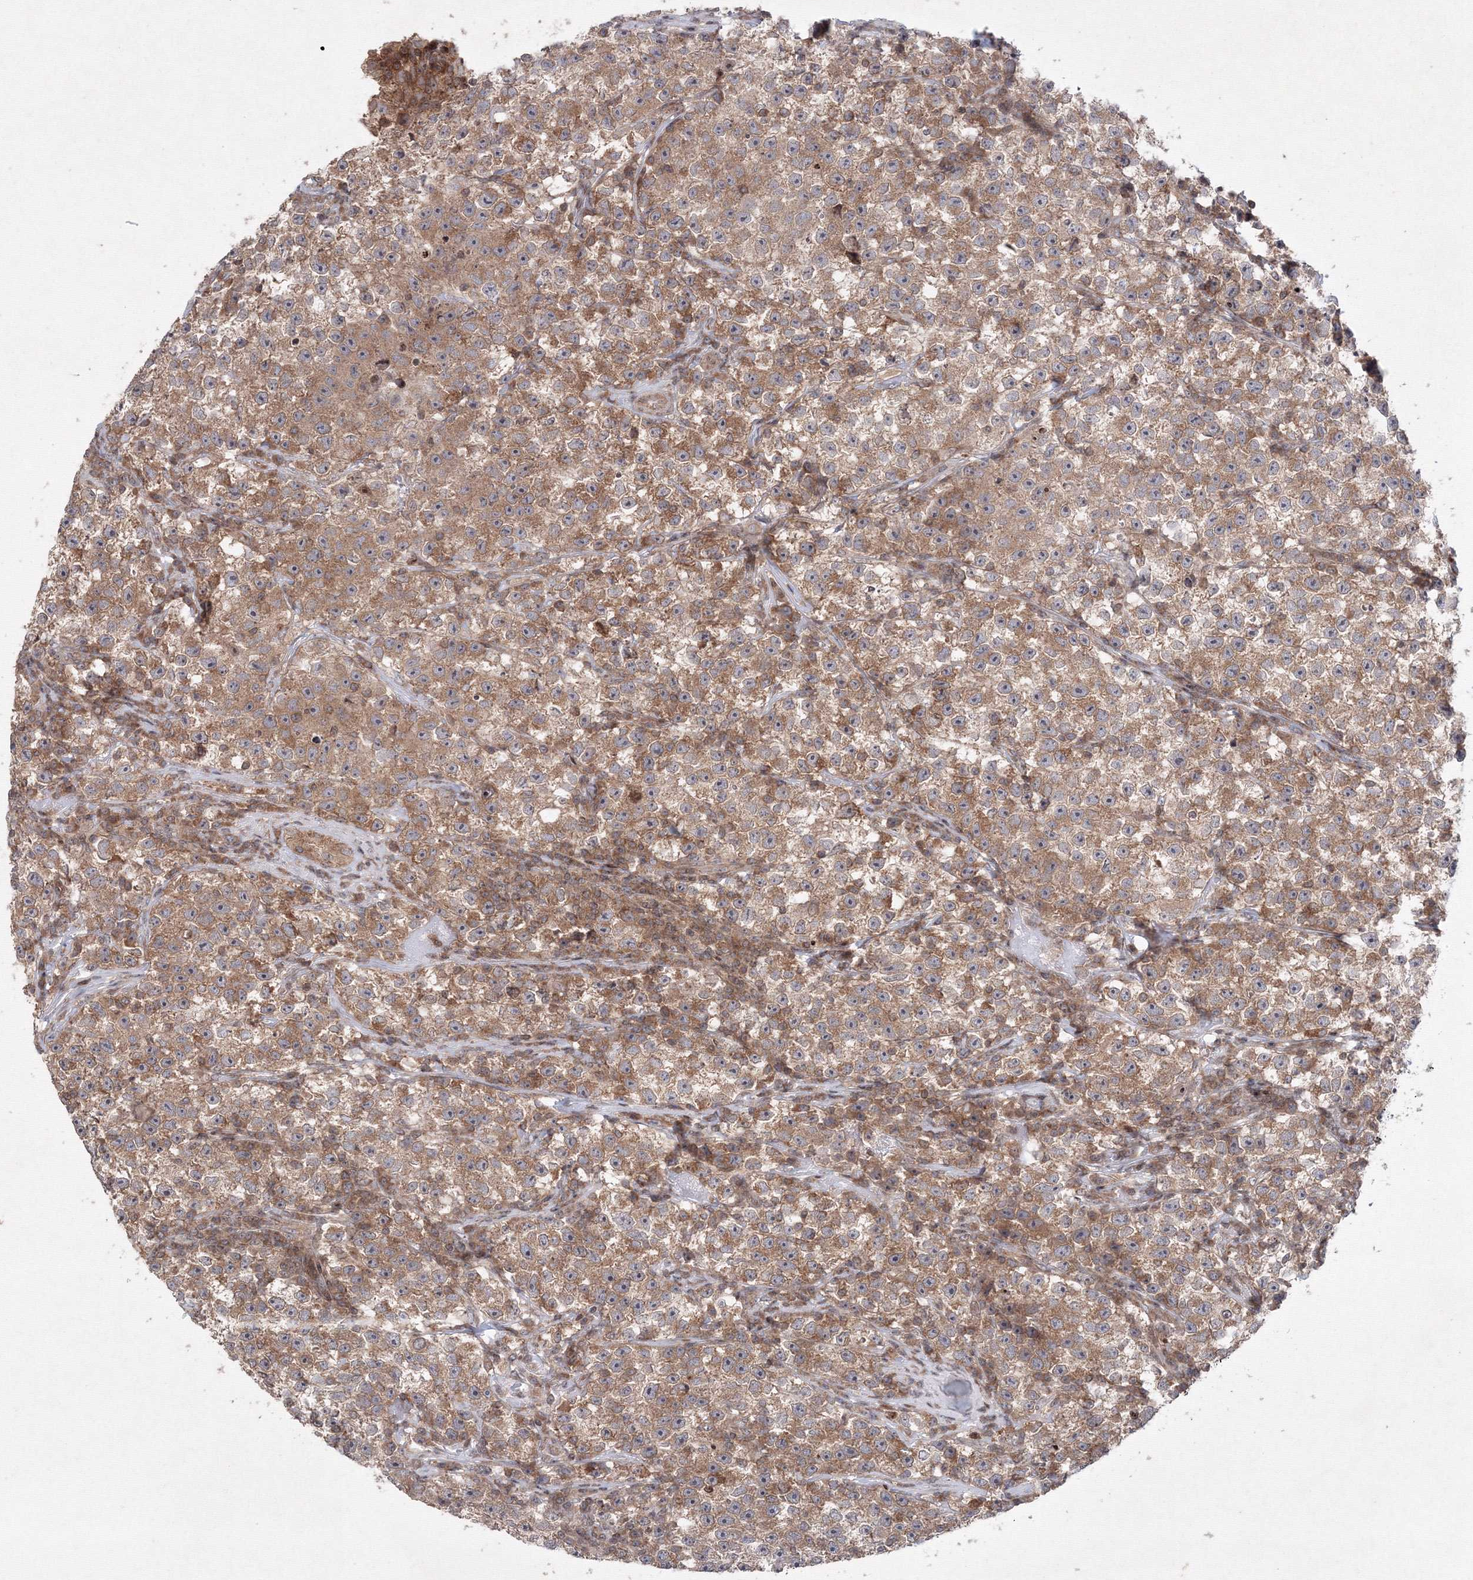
{"staining": {"intensity": "moderate", "quantity": ">75%", "location": "cytoplasmic/membranous"}, "tissue": "testis cancer", "cell_type": "Tumor cells", "image_type": "cancer", "snomed": [{"axis": "morphology", "description": "Seminoma, NOS"}, {"axis": "topography", "description": "Testis"}], "caption": "Protein staining shows moderate cytoplasmic/membranous expression in about >75% of tumor cells in testis cancer.", "gene": "MKRN2", "patient": {"sex": "male", "age": 22}}